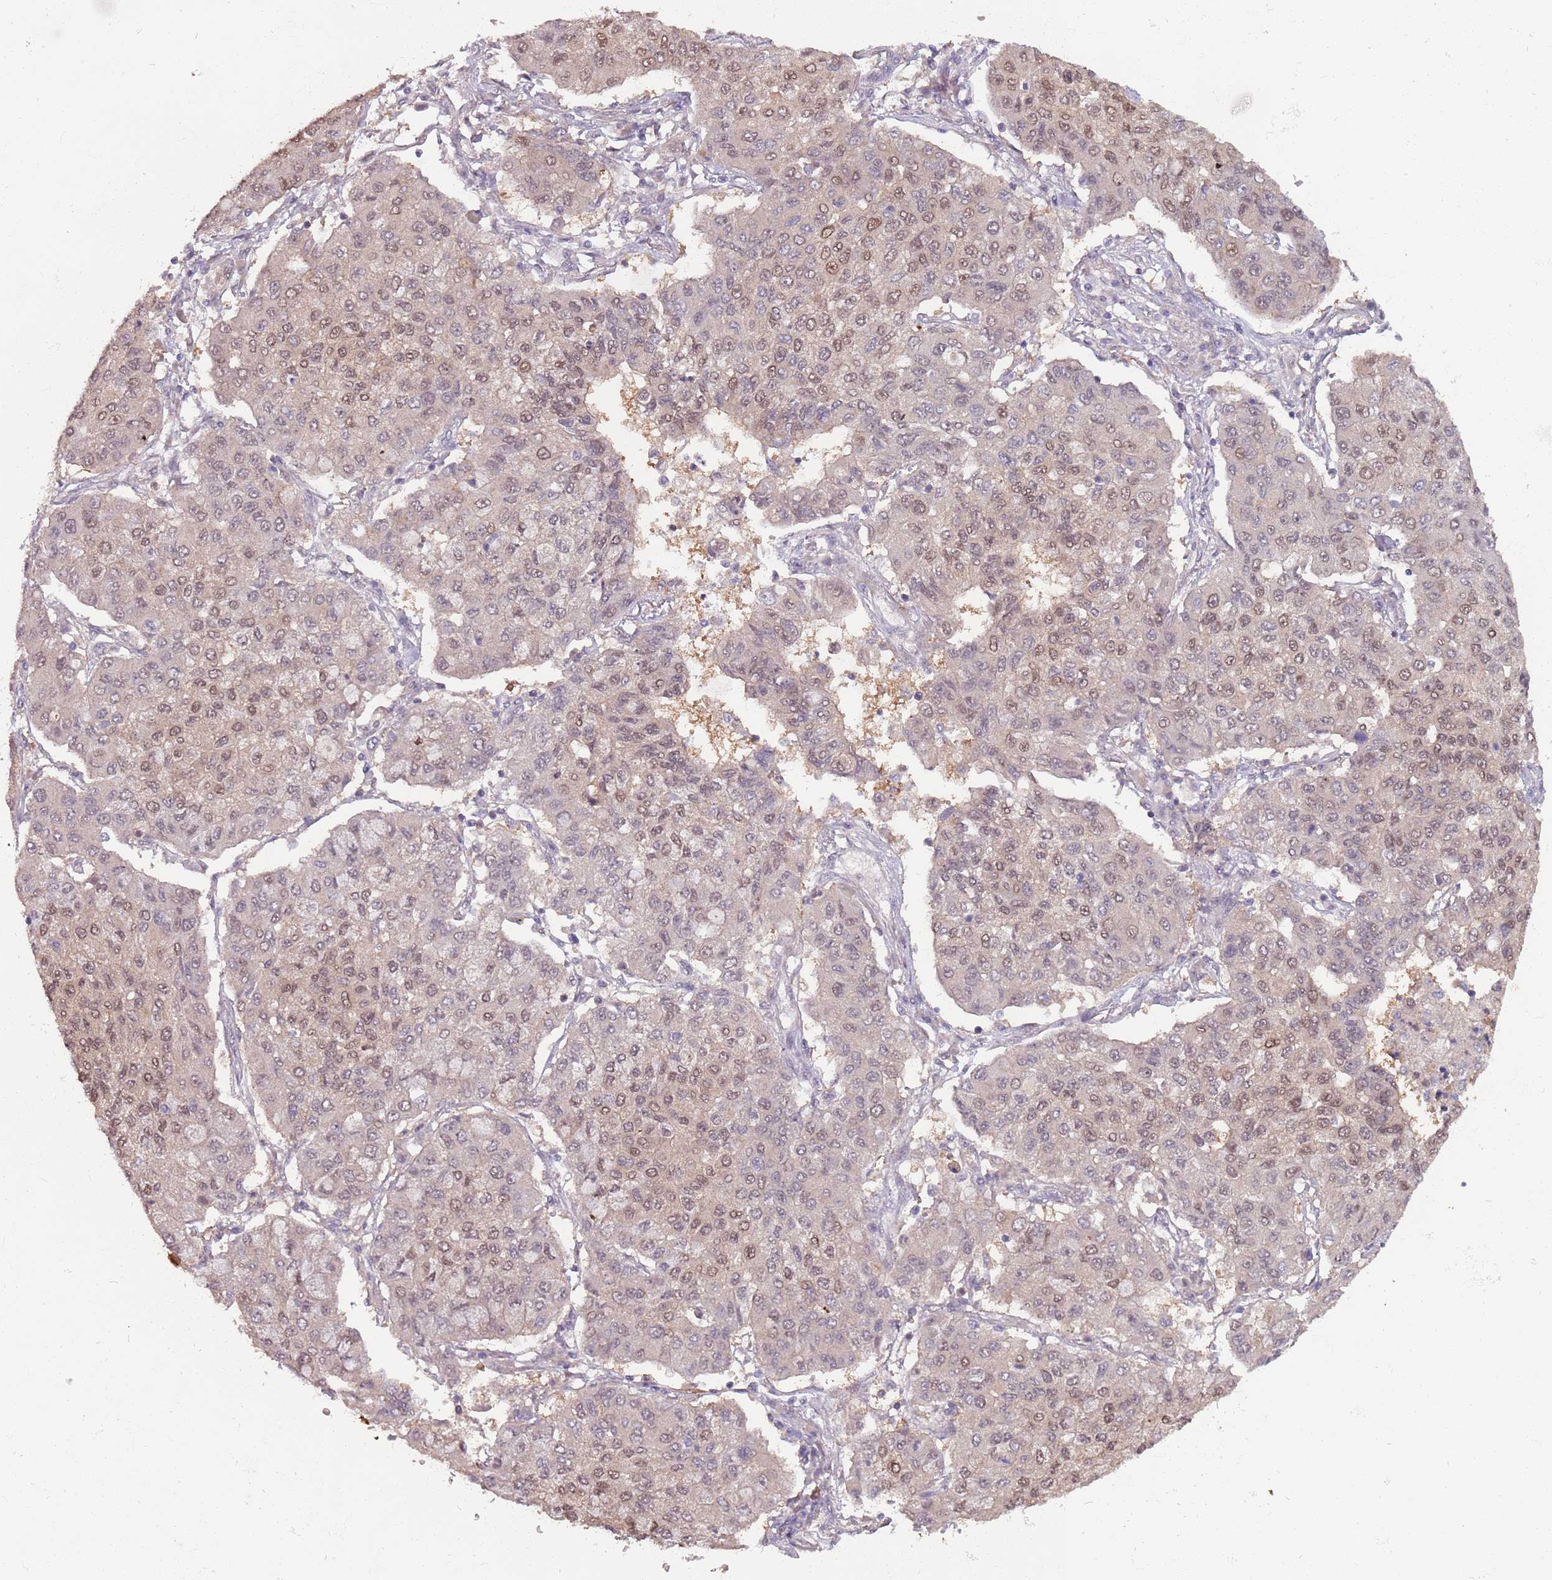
{"staining": {"intensity": "weak", "quantity": "25%-75%", "location": "nuclear"}, "tissue": "lung cancer", "cell_type": "Tumor cells", "image_type": "cancer", "snomed": [{"axis": "morphology", "description": "Squamous cell carcinoma, NOS"}, {"axis": "topography", "description": "Lung"}], "caption": "Lung cancer (squamous cell carcinoma) stained for a protein exhibits weak nuclear positivity in tumor cells.", "gene": "ZBTB5", "patient": {"sex": "male", "age": 74}}